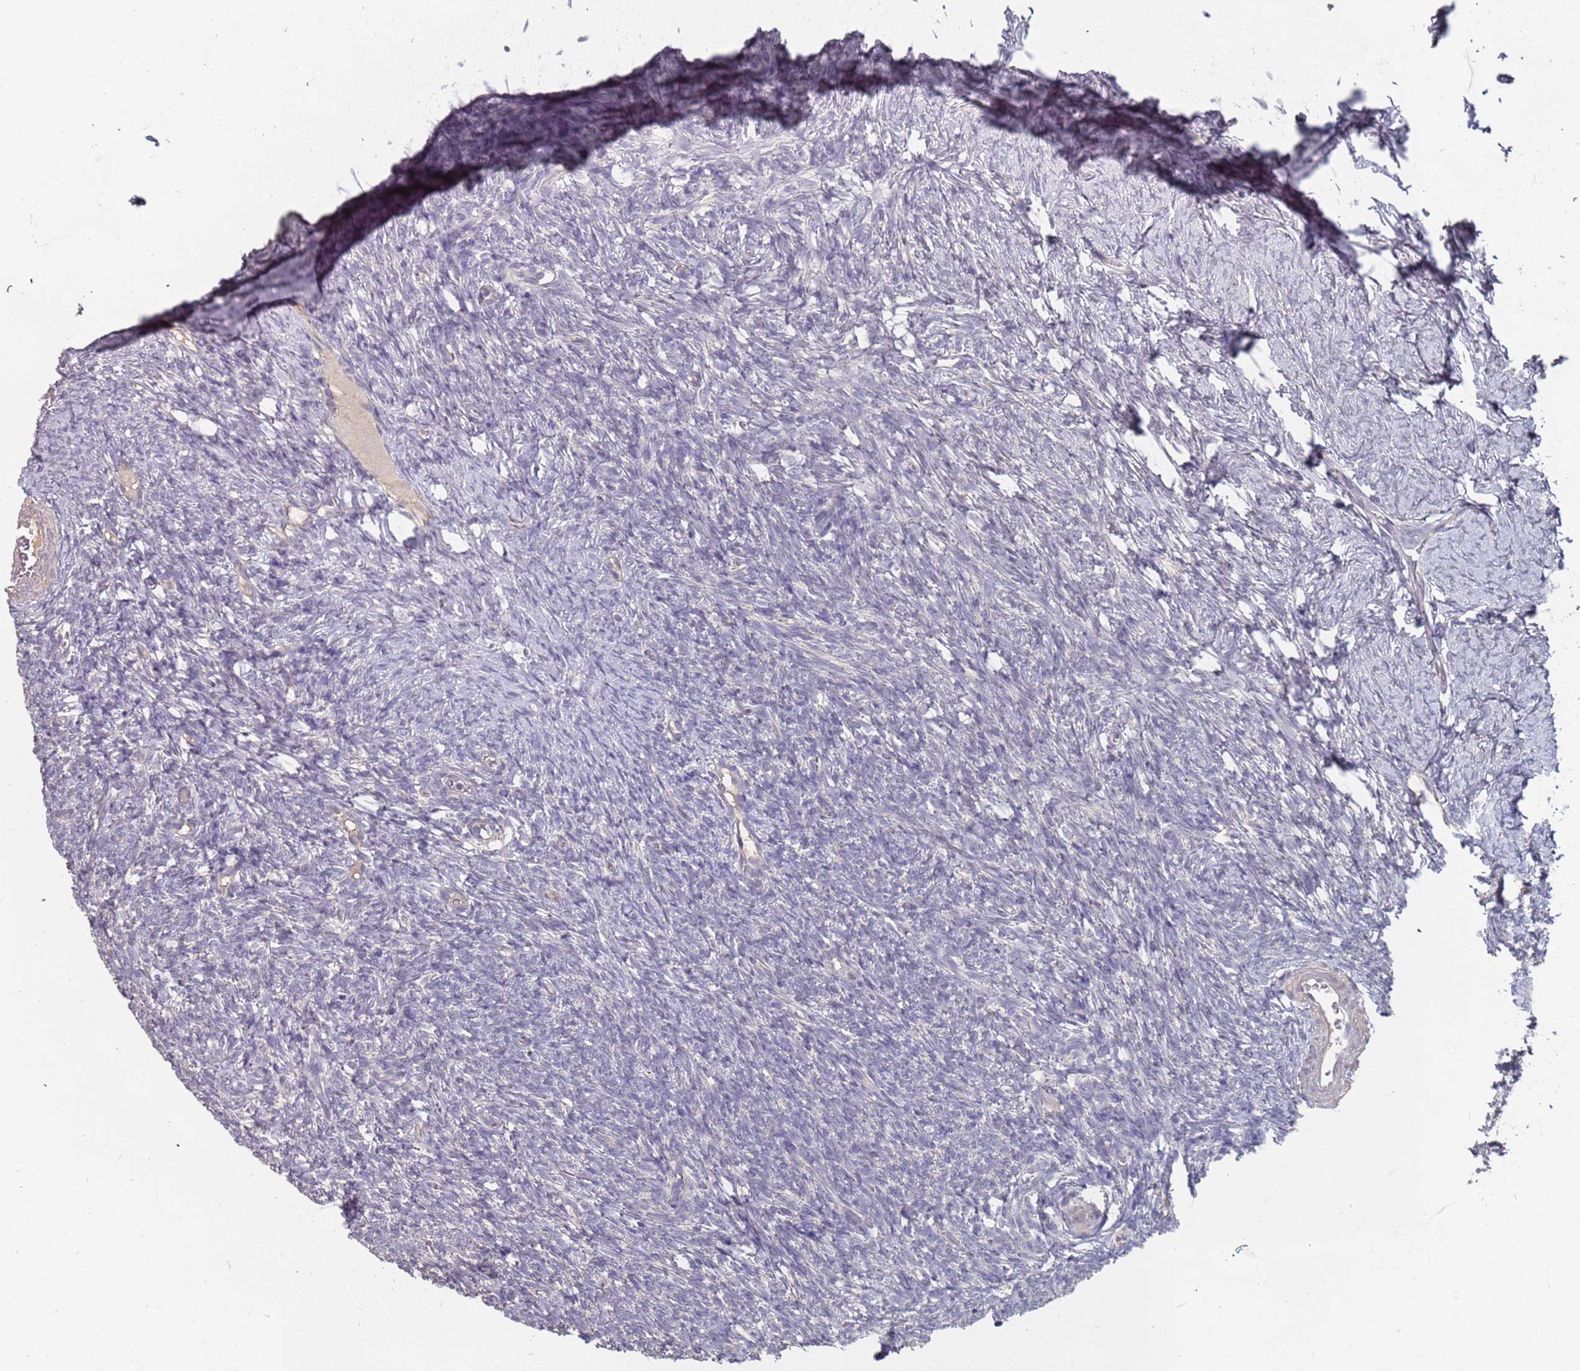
{"staining": {"intensity": "negative", "quantity": "none", "location": "none"}, "tissue": "ovary", "cell_type": "Ovarian stroma cells", "image_type": "normal", "snomed": [{"axis": "morphology", "description": "Normal tissue, NOS"}, {"axis": "topography", "description": "Ovary"}], "caption": "The image demonstrates no staining of ovarian stroma cells in normal ovary. (DAB IHC with hematoxylin counter stain).", "gene": "TCEANC2", "patient": {"sex": "female", "age": 39}}